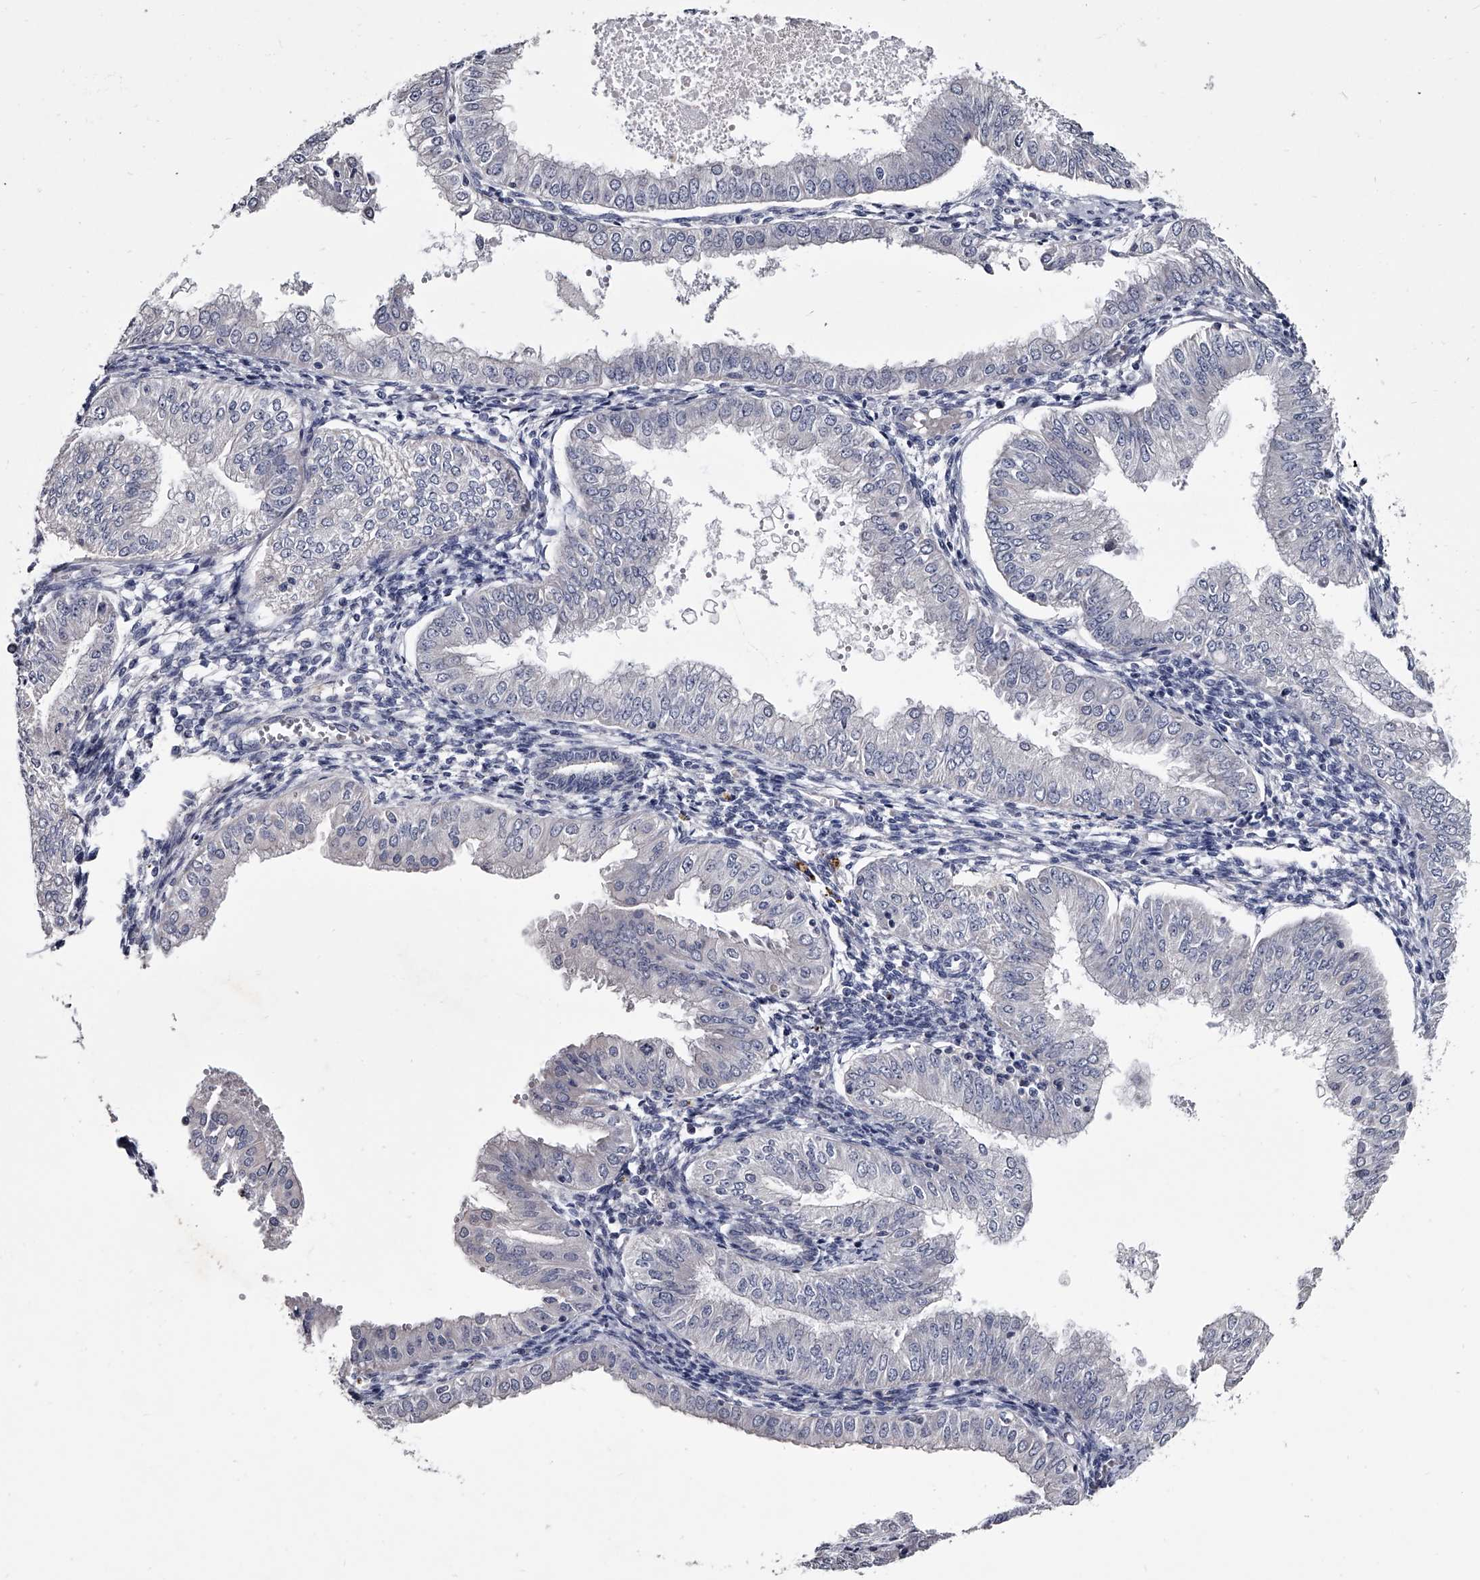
{"staining": {"intensity": "negative", "quantity": "none", "location": "none"}, "tissue": "endometrial cancer", "cell_type": "Tumor cells", "image_type": "cancer", "snomed": [{"axis": "morphology", "description": "Normal tissue, NOS"}, {"axis": "morphology", "description": "Adenocarcinoma, NOS"}, {"axis": "topography", "description": "Endometrium"}], "caption": "Tumor cells show no significant expression in endometrial adenocarcinoma.", "gene": "GAPVD1", "patient": {"sex": "female", "age": 53}}